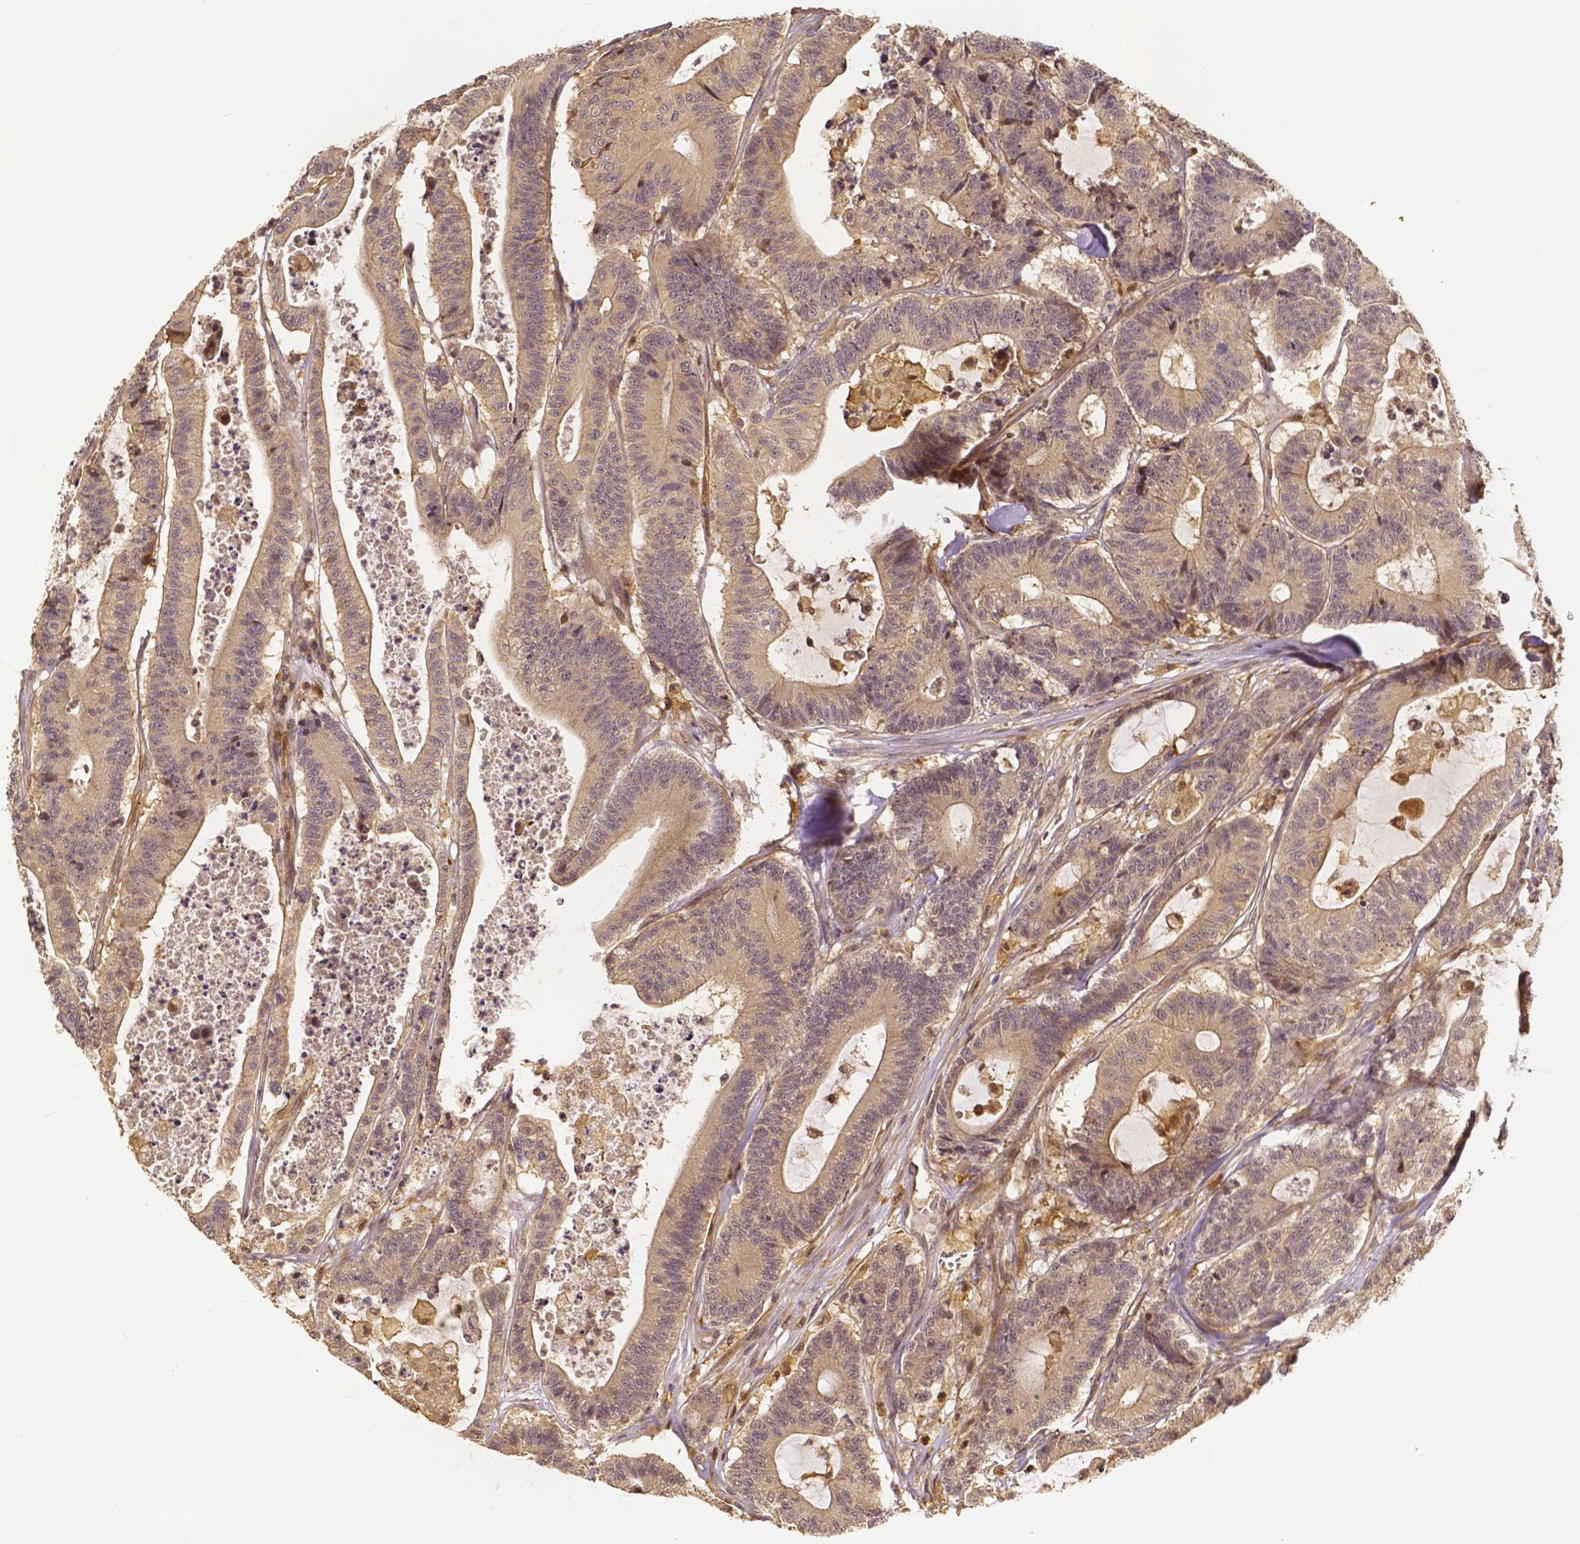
{"staining": {"intensity": "weak", "quantity": ">75%", "location": "cytoplasmic/membranous"}, "tissue": "colorectal cancer", "cell_type": "Tumor cells", "image_type": "cancer", "snomed": [{"axis": "morphology", "description": "Adenocarcinoma, NOS"}, {"axis": "topography", "description": "Colon"}], "caption": "Protein expression analysis of colorectal cancer displays weak cytoplasmic/membranous expression in about >75% of tumor cells. Nuclei are stained in blue.", "gene": "USP9X", "patient": {"sex": "female", "age": 84}}